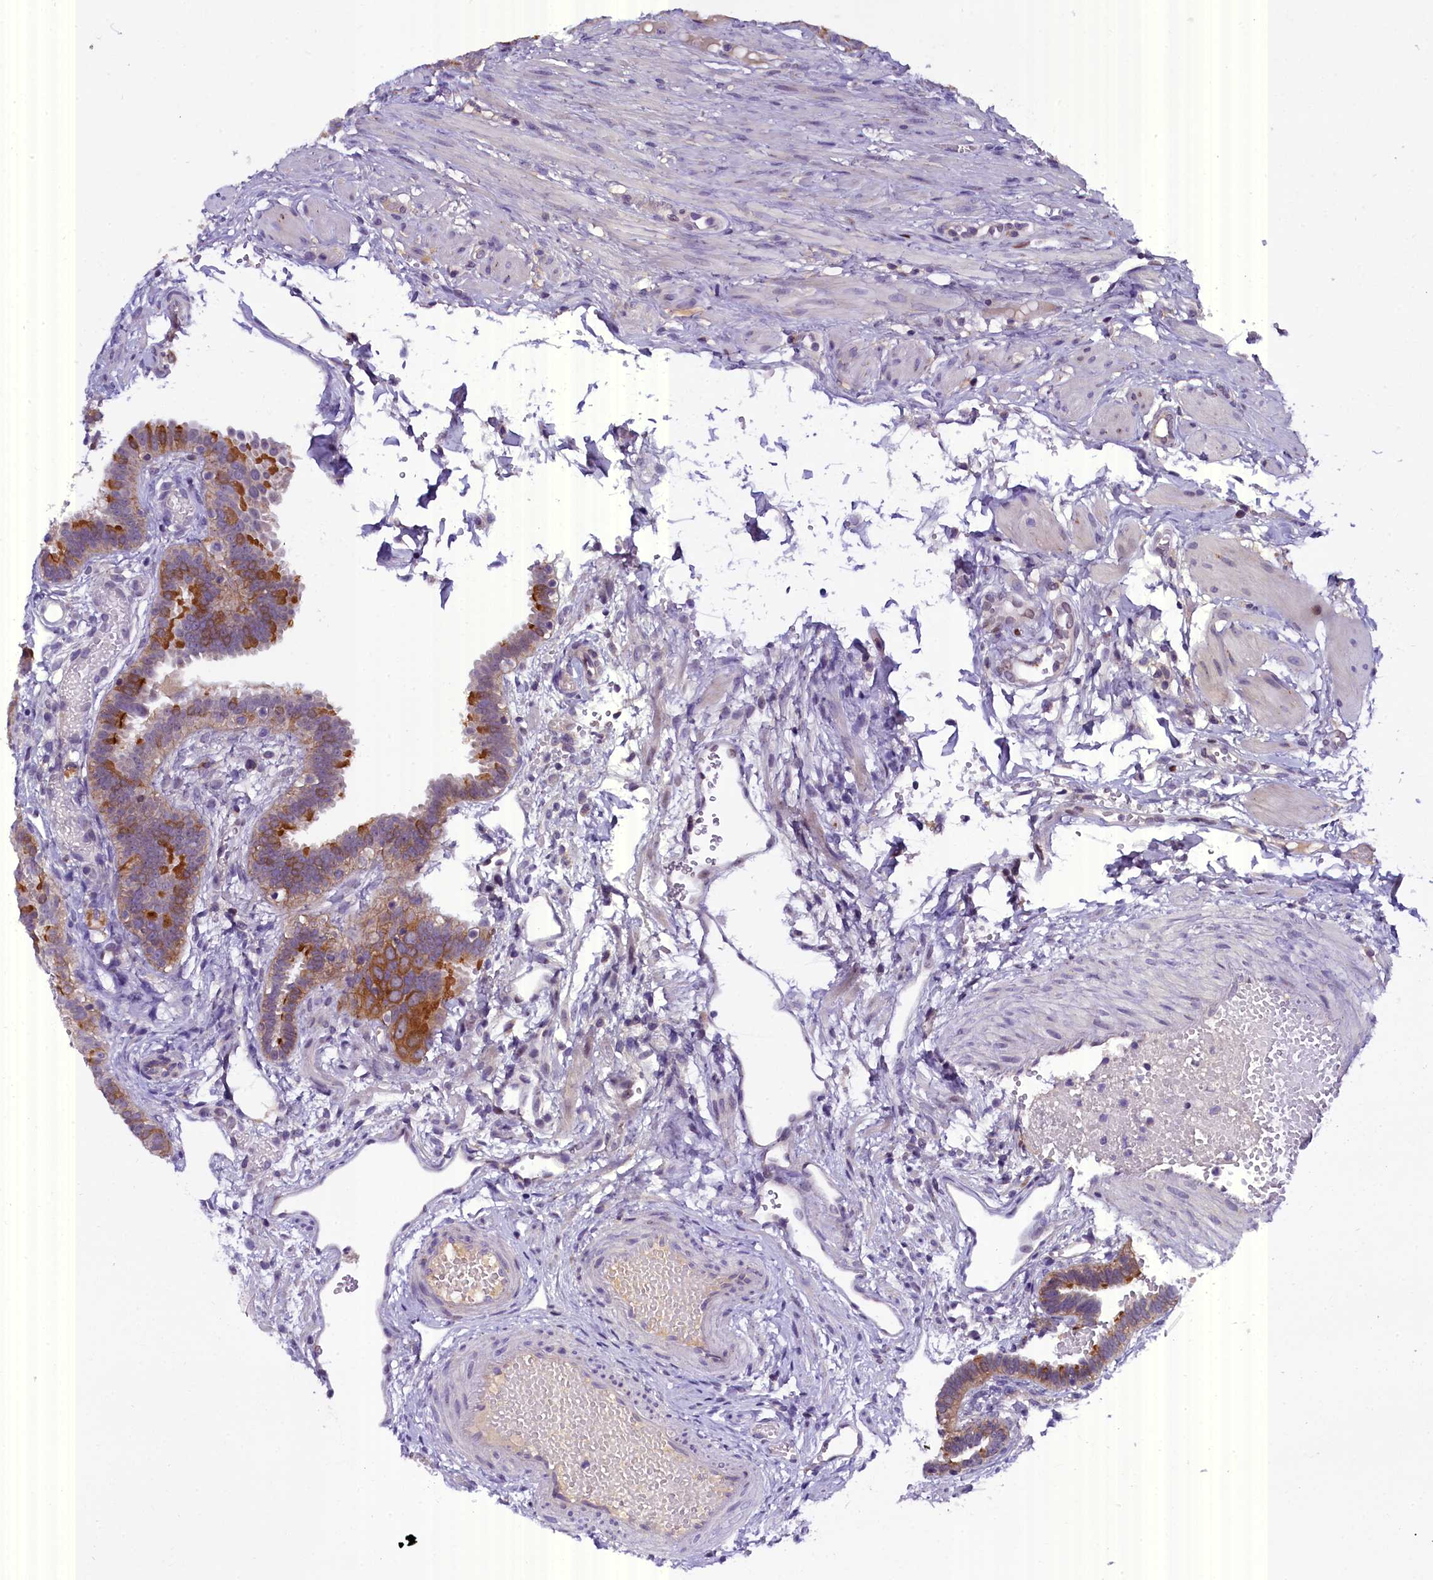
{"staining": {"intensity": "moderate", "quantity": "25%-75%", "location": "cytoplasmic/membranous"}, "tissue": "fallopian tube", "cell_type": "Glandular cells", "image_type": "normal", "snomed": [{"axis": "morphology", "description": "Normal tissue, NOS"}, {"axis": "topography", "description": "Fallopian tube"}], "caption": "Fallopian tube stained for a protein (brown) reveals moderate cytoplasmic/membranous positive expression in about 25%-75% of glandular cells.", "gene": "ENKD1", "patient": {"sex": "female", "age": 37}}